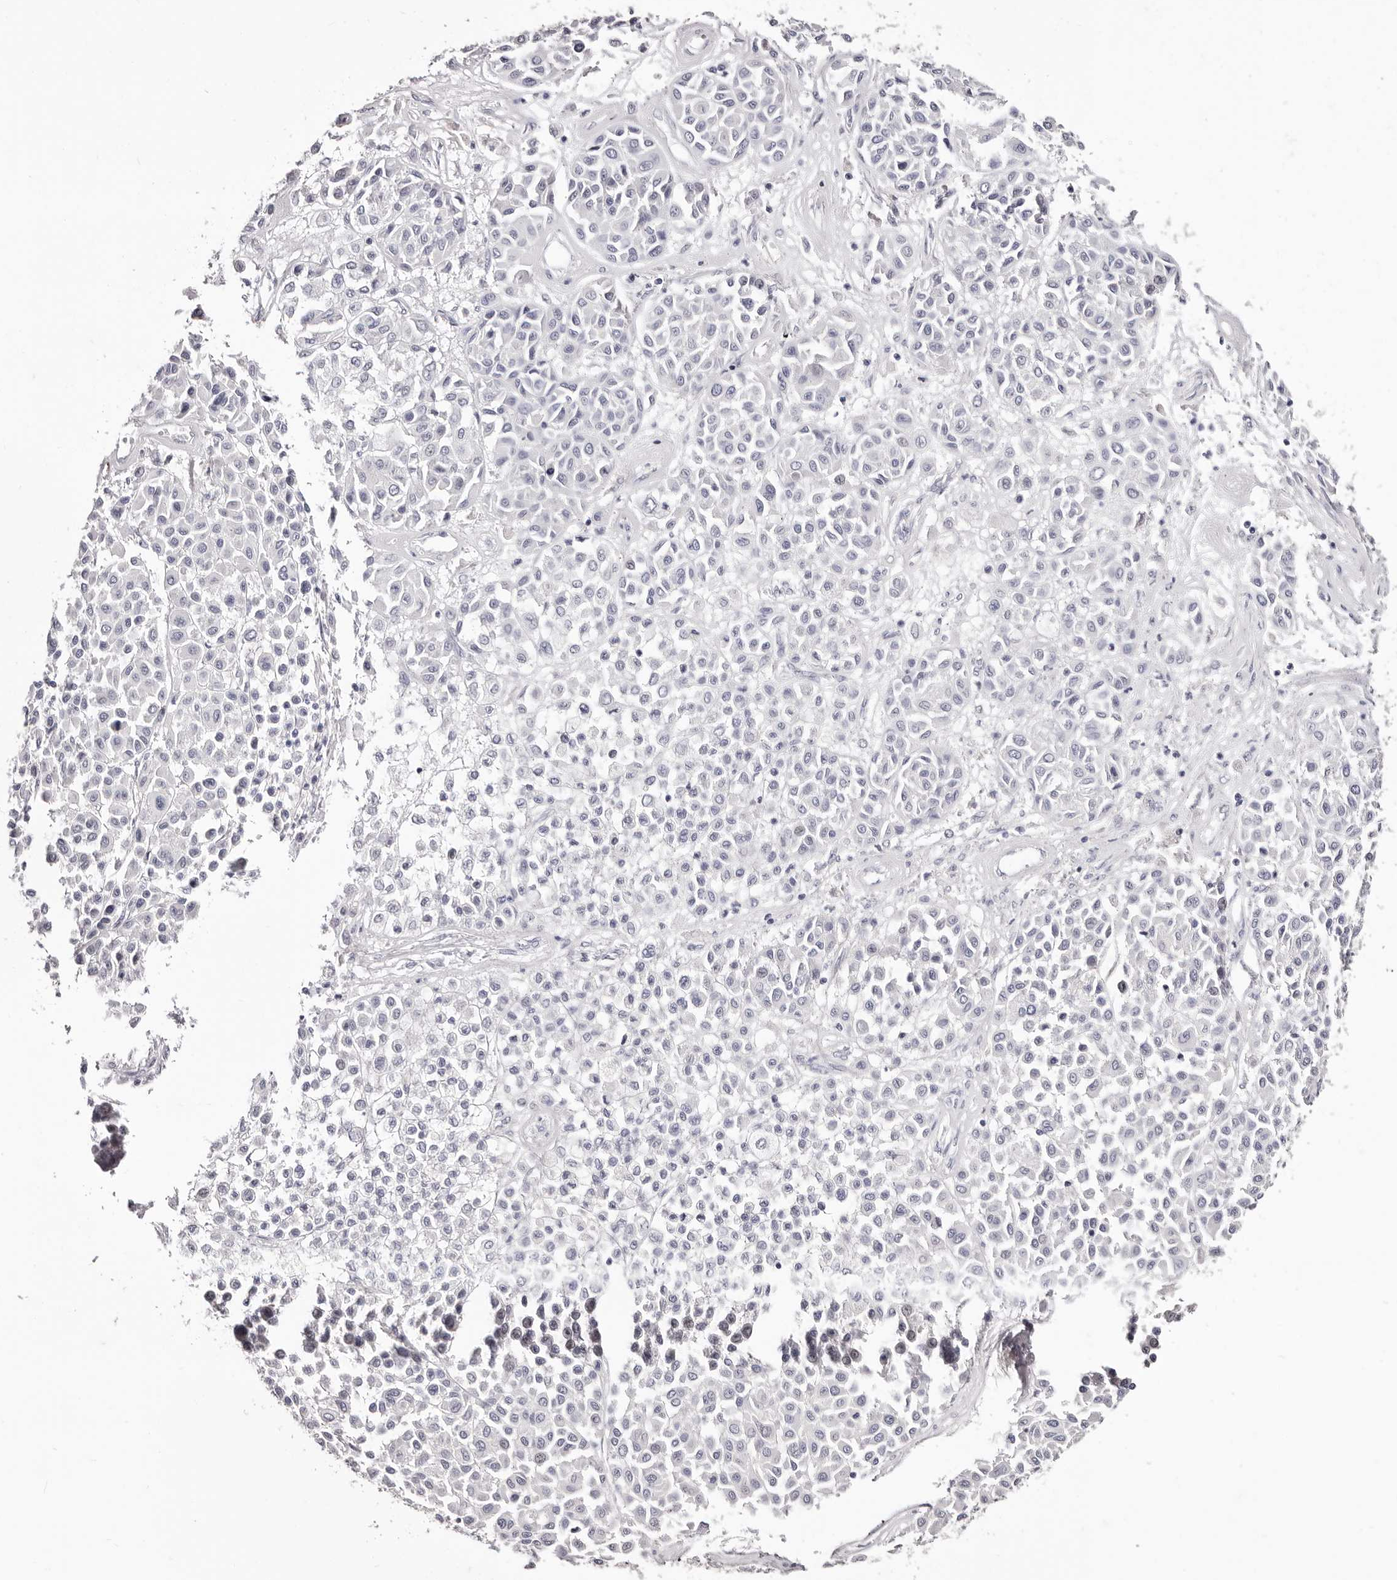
{"staining": {"intensity": "negative", "quantity": "none", "location": "none"}, "tissue": "melanoma", "cell_type": "Tumor cells", "image_type": "cancer", "snomed": [{"axis": "morphology", "description": "Malignant melanoma, Metastatic site"}, {"axis": "topography", "description": "Soft tissue"}], "caption": "The micrograph demonstrates no staining of tumor cells in malignant melanoma (metastatic site).", "gene": "PF4", "patient": {"sex": "male", "age": 41}}